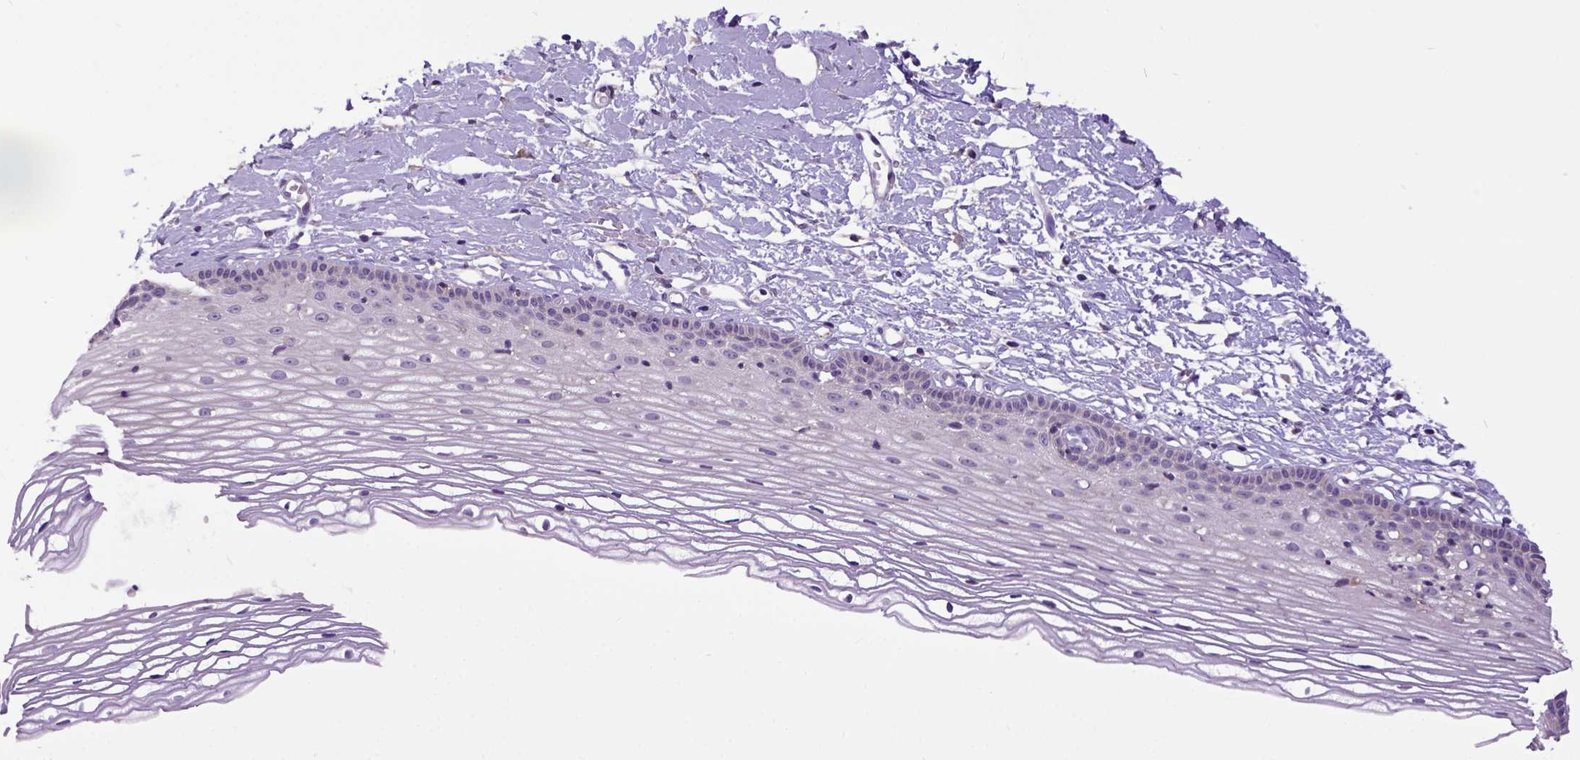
{"staining": {"intensity": "negative", "quantity": "none", "location": "none"}, "tissue": "cervix", "cell_type": "Glandular cells", "image_type": "normal", "snomed": [{"axis": "morphology", "description": "Normal tissue, NOS"}, {"axis": "topography", "description": "Cervix"}], "caption": "Immunohistochemistry of unremarkable human cervix displays no positivity in glandular cells. (DAB IHC with hematoxylin counter stain).", "gene": "NEK5", "patient": {"sex": "female", "age": 40}}